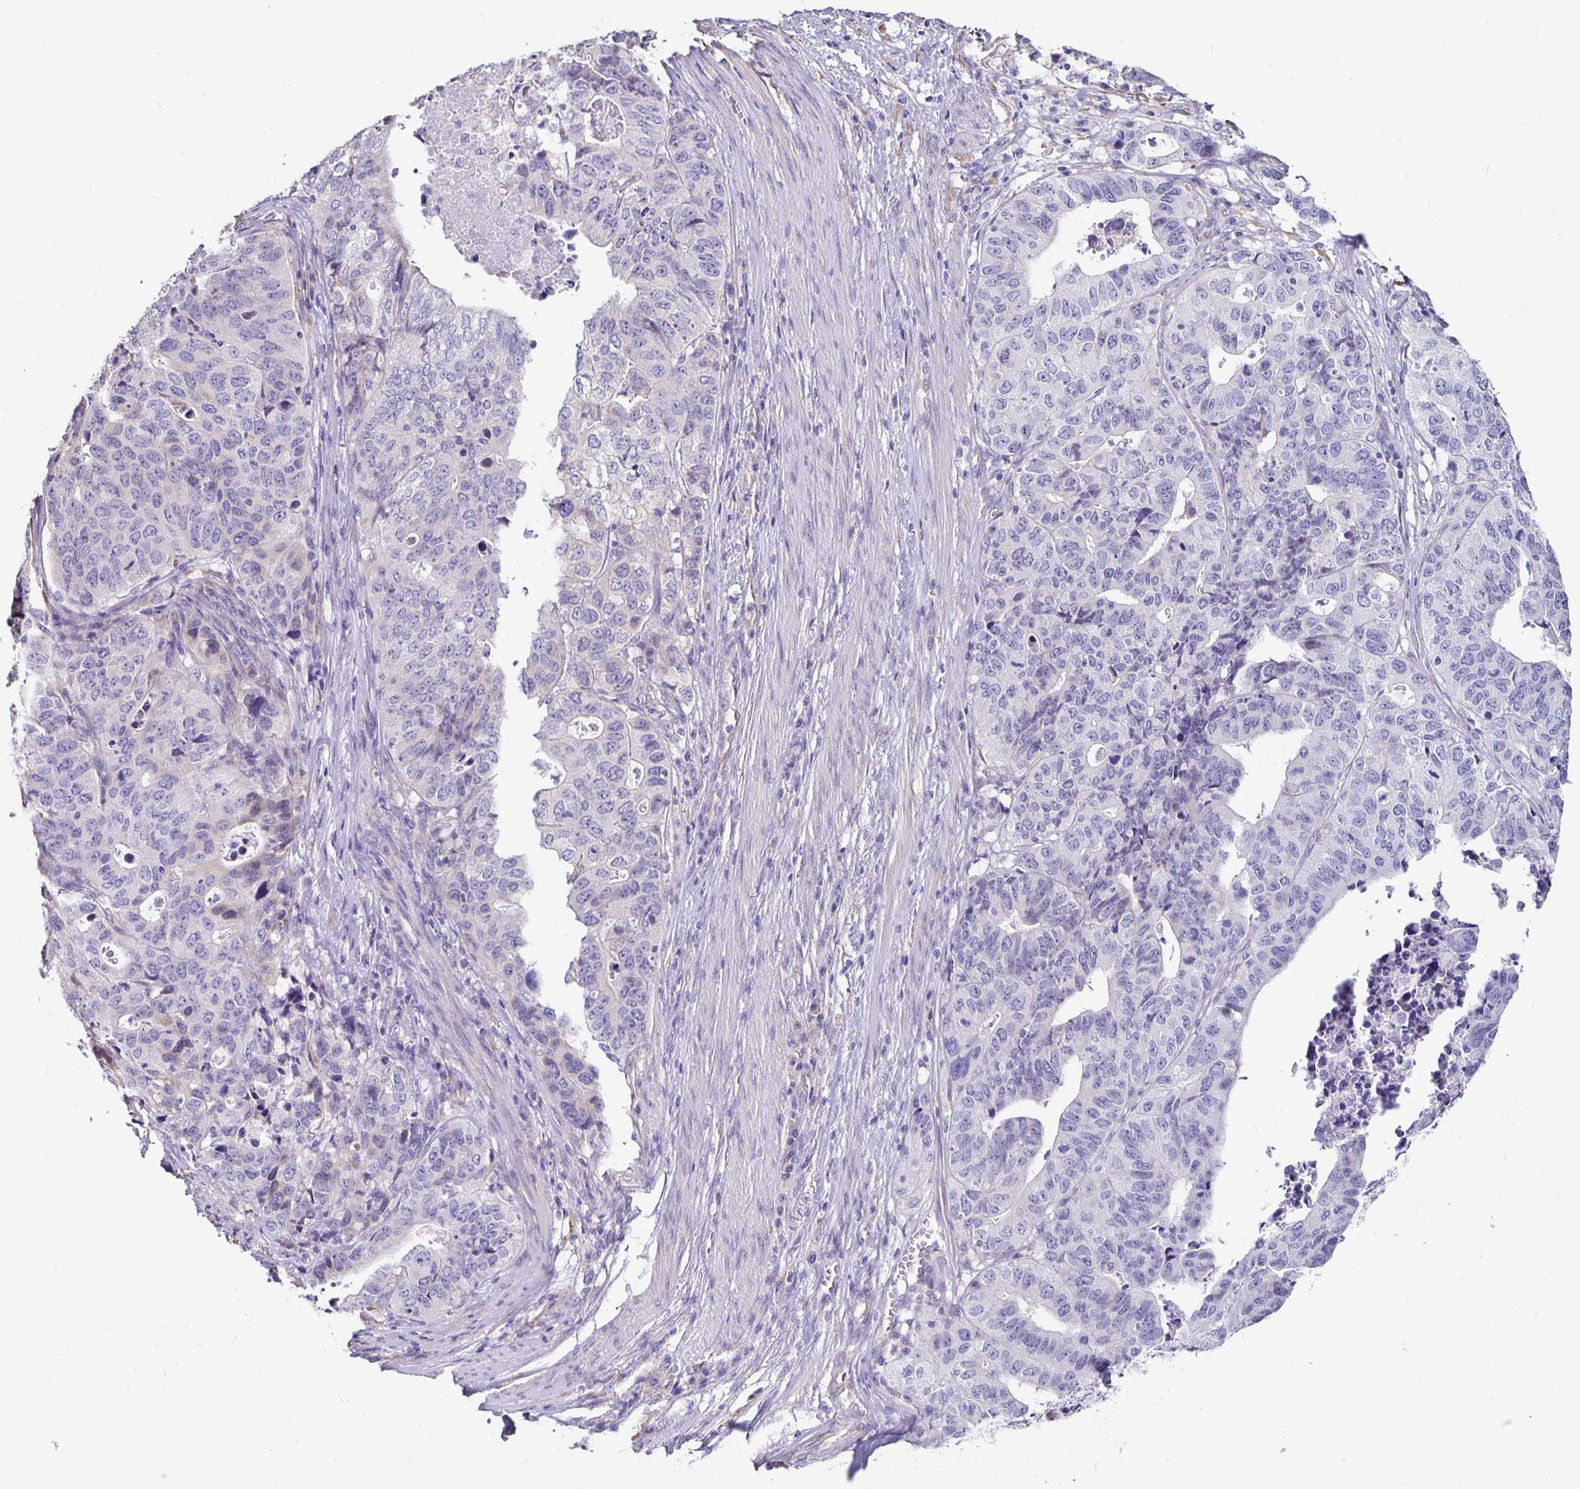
{"staining": {"intensity": "negative", "quantity": "none", "location": "none"}, "tissue": "stomach cancer", "cell_type": "Tumor cells", "image_type": "cancer", "snomed": [{"axis": "morphology", "description": "Adenocarcinoma, NOS"}, {"axis": "topography", "description": "Stomach, upper"}], "caption": "There is no significant expression in tumor cells of stomach cancer.", "gene": "DNAI2", "patient": {"sex": "female", "age": 67}}